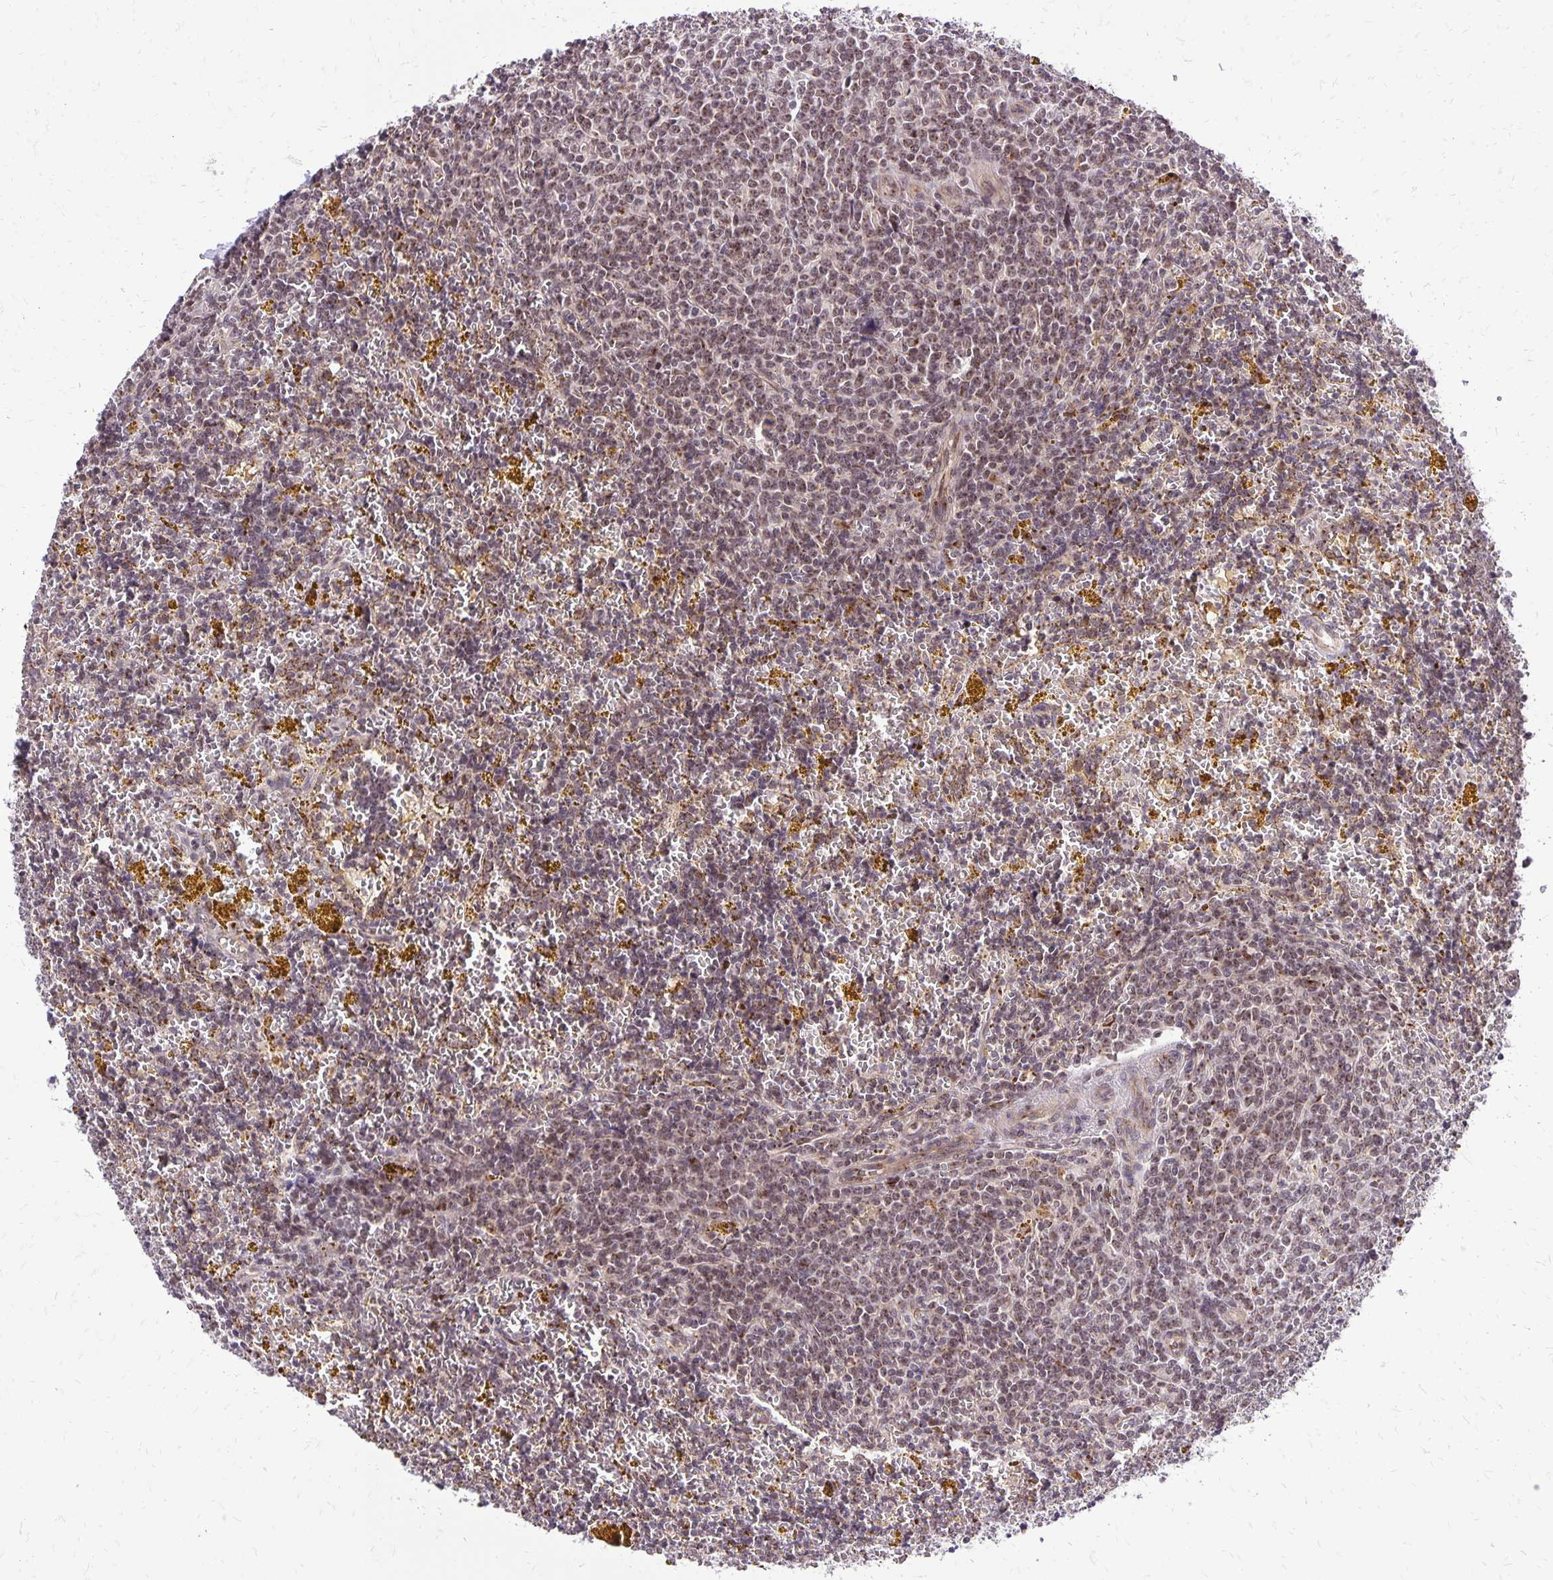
{"staining": {"intensity": "weak", "quantity": "25%-75%", "location": "nuclear"}, "tissue": "lymphoma", "cell_type": "Tumor cells", "image_type": "cancer", "snomed": [{"axis": "morphology", "description": "Malignant lymphoma, non-Hodgkin's type, Low grade"}, {"axis": "topography", "description": "Spleen"}, {"axis": "topography", "description": "Lymph node"}], "caption": "IHC micrograph of neoplastic tissue: human malignant lymphoma, non-Hodgkin's type (low-grade) stained using IHC shows low levels of weak protein expression localized specifically in the nuclear of tumor cells, appearing as a nuclear brown color.", "gene": "GOLGA5", "patient": {"sex": "female", "age": 66}}